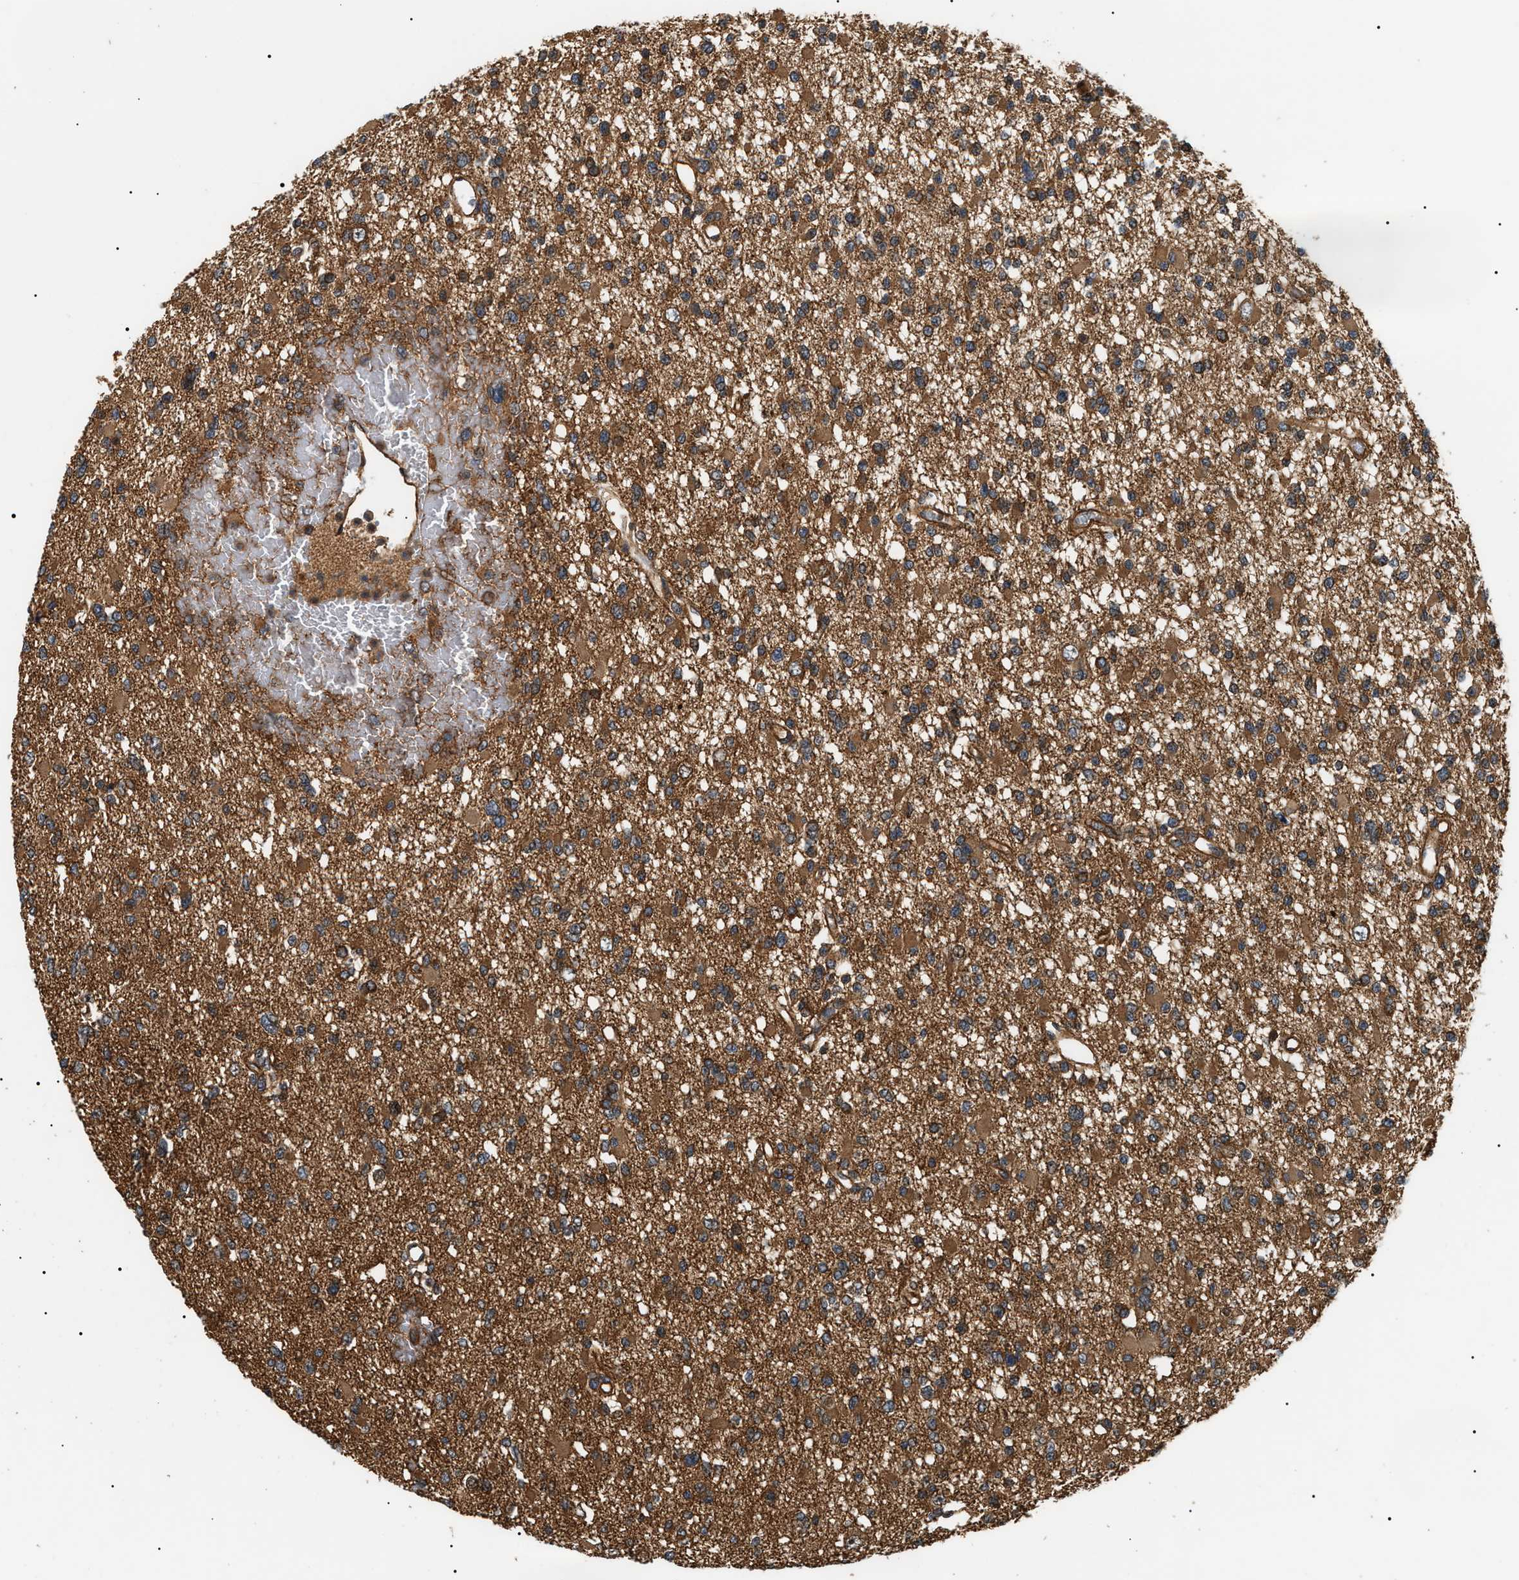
{"staining": {"intensity": "strong", "quantity": ">75%", "location": "cytoplasmic/membranous"}, "tissue": "glioma", "cell_type": "Tumor cells", "image_type": "cancer", "snomed": [{"axis": "morphology", "description": "Glioma, malignant, Low grade"}, {"axis": "topography", "description": "Brain"}], "caption": "Glioma stained for a protein (brown) reveals strong cytoplasmic/membranous positive expression in about >75% of tumor cells.", "gene": "SH3GLB2", "patient": {"sex": "female", "age": 22}}